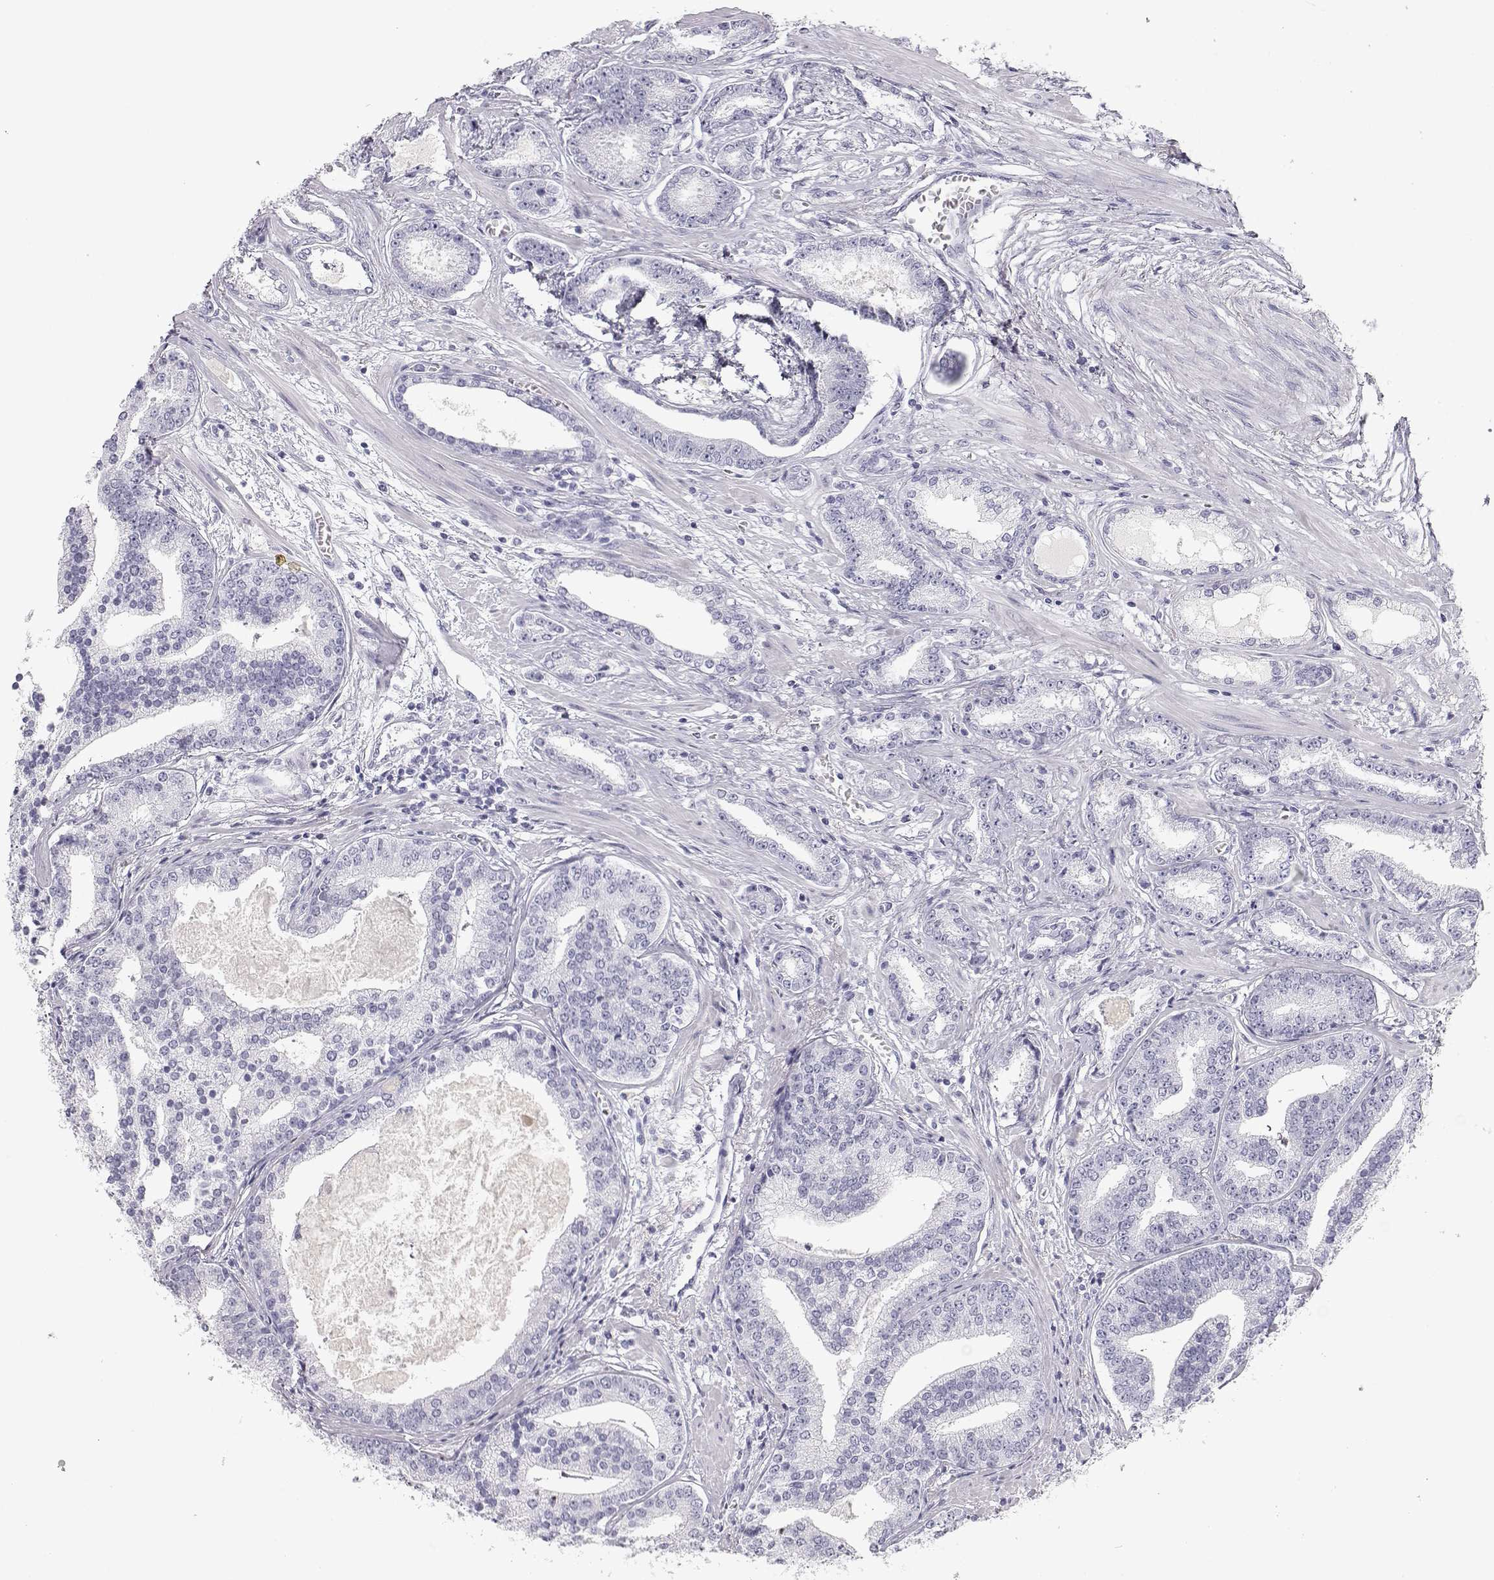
{"staining": {"intensity": "negative", "quantity": "none", "location": "none"}, "tissue": "prostate cancer", "cell_type": "Tumor cells", "image_type": "cancer", "snomed": [{"axis": "morphology", "description": "Adenocarcinoma, NOS"}, {"axis": "topography", "description": "Prostate"}], "caption": "The histopathology image displays no staining of tumor cells in prostate cancer.", "gene": "TKTL1", "patient": {"sex": "male", "age": 64}}